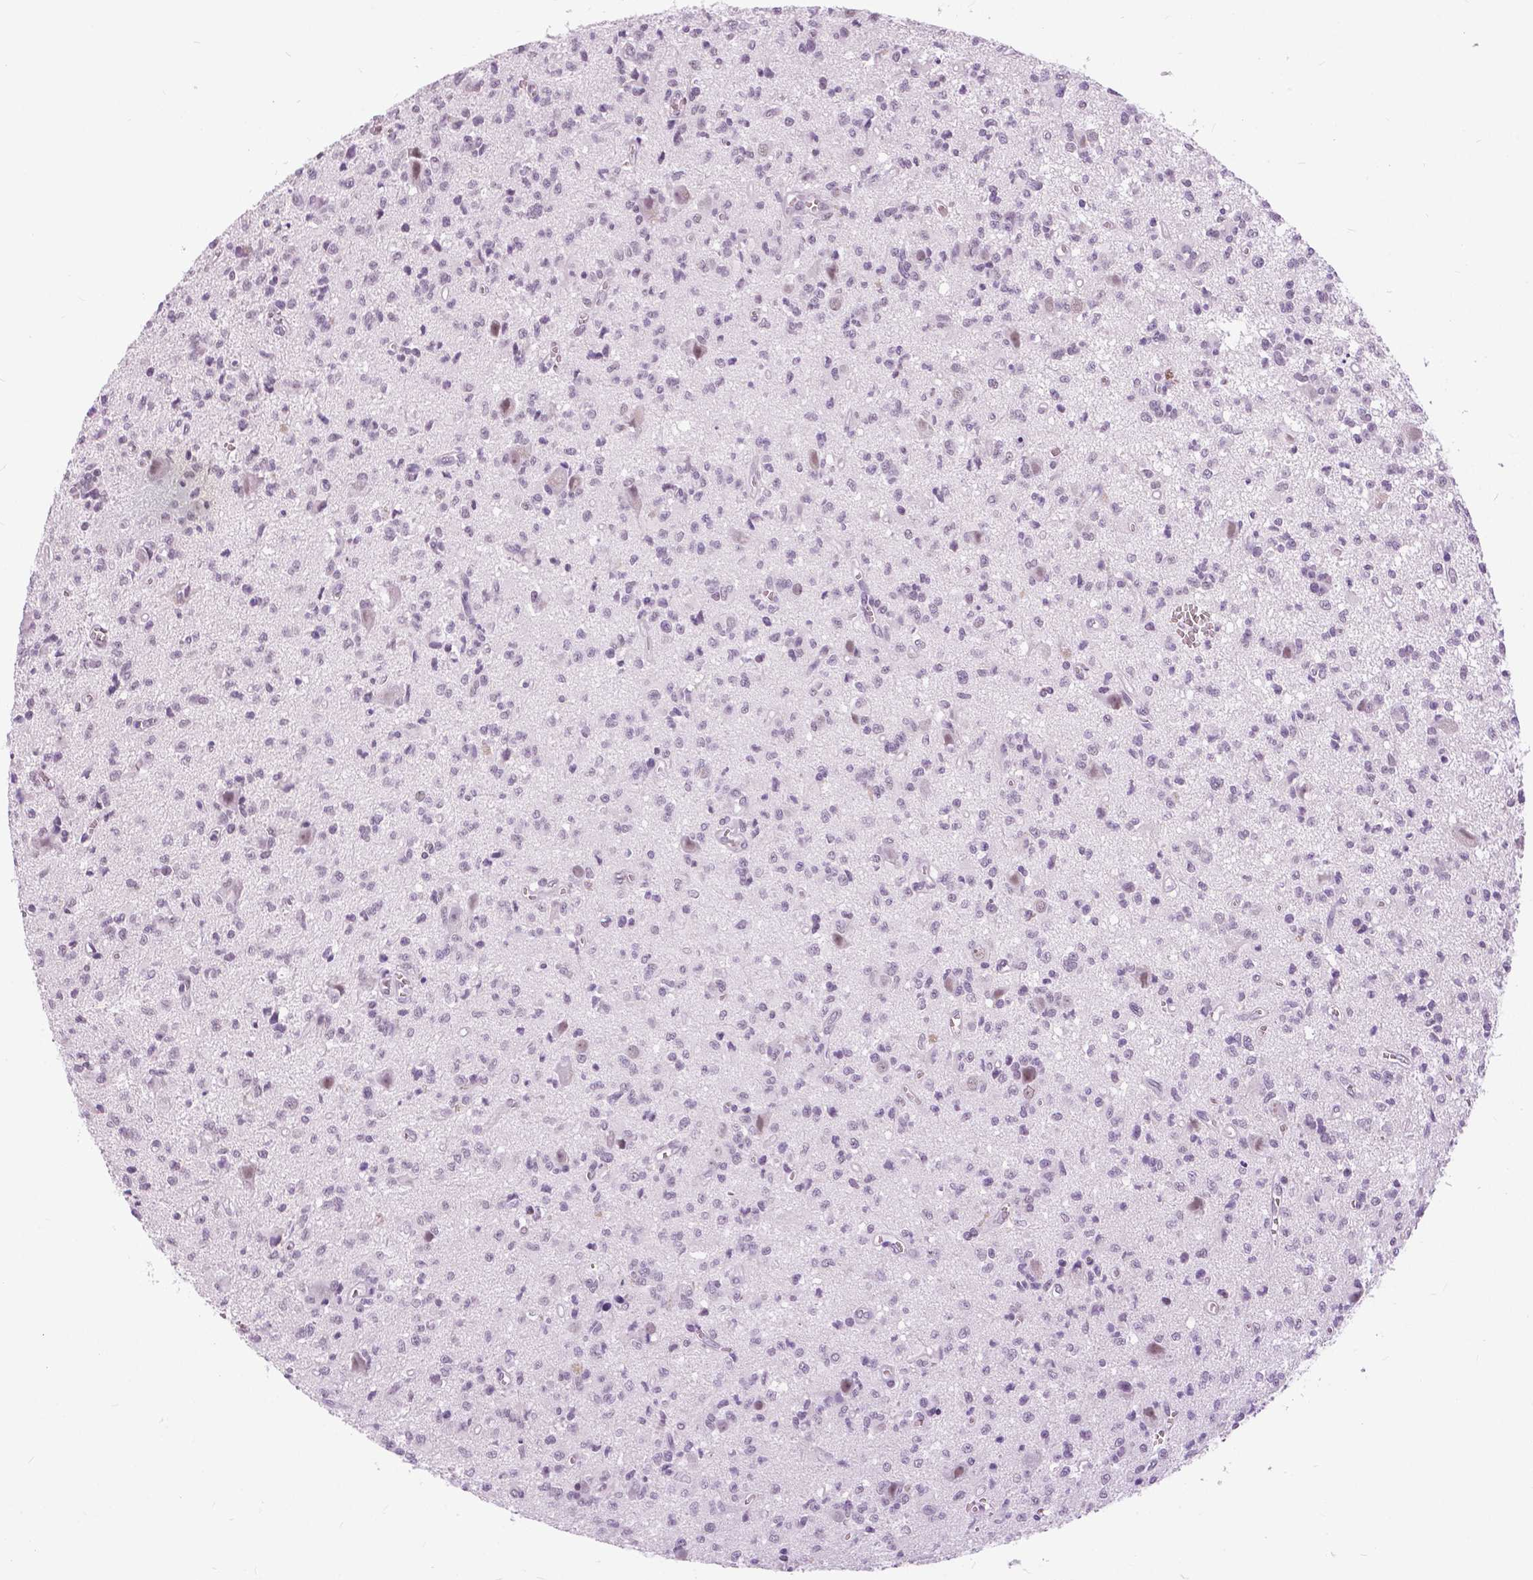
{"staining": {"intensity": "negative", "quantity": "none", "location": "none"}, "tissue": "glioma", "cell_type": "Tumor cells", "image_type": "cancer", "snomed": [{"axis": "morphology", "description": "Glioma, malignant, Low grade"}, {"axis": "topography", "description": "Brain"}], "caption": "The IHC photomicrograph has no significant staining in tumor cells of malignant glioma (low-grade) tissue.", "gene": "MYOM1", "patient": {"sex": "male", "age": 64}}